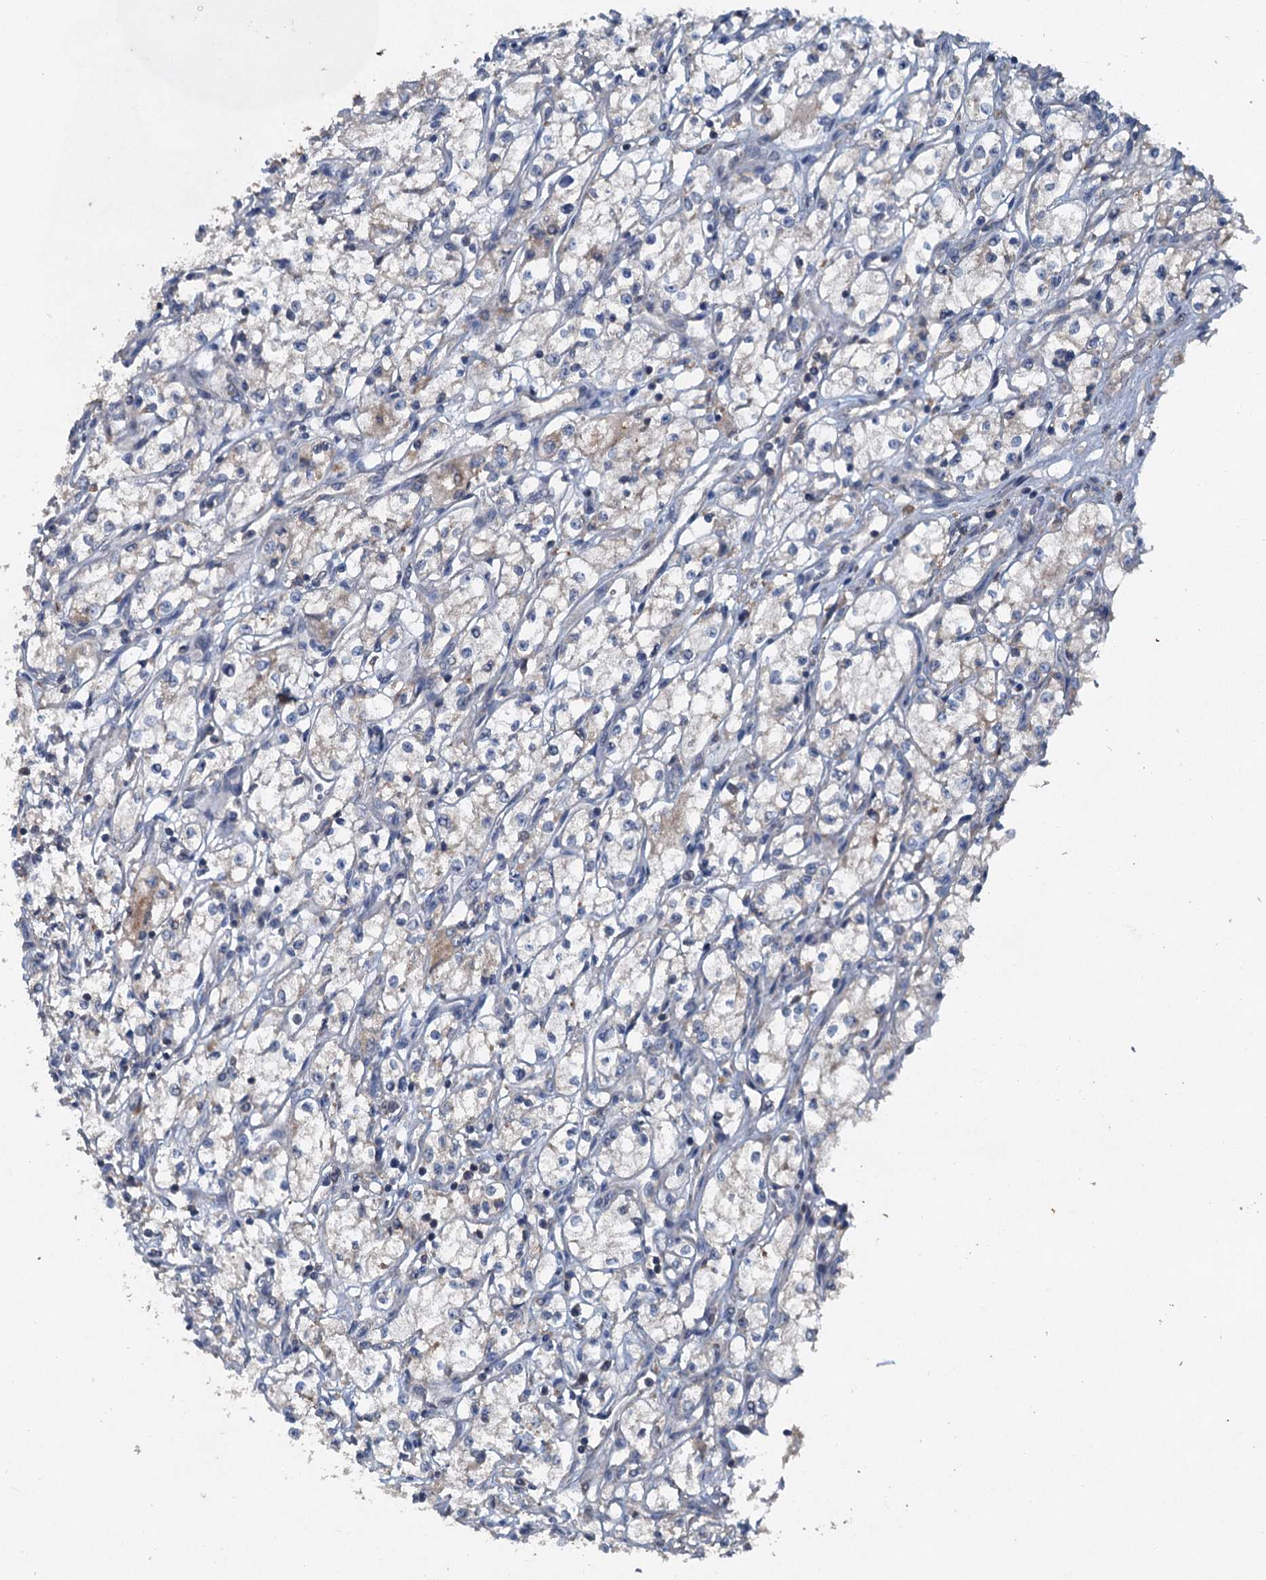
{"staining": {"intensity": "negative", "quantity": "none", "location": "none"}, "tissue": "renal cancer", "cell_type": "Tumor cells", "image_type": "cancer", "snomed": [{"axis": "morphology", "description": "Adenocarcinoma, NOS"}, {"axis": "topography", "description": "Kidney"}], "caption": "Adenocarcinoma (renal) was stained to show a protein in brown. There is no significant expression in tumor cells.", "gene": "TAPBPL", "patient": {"sex": "male", "age": 59}}